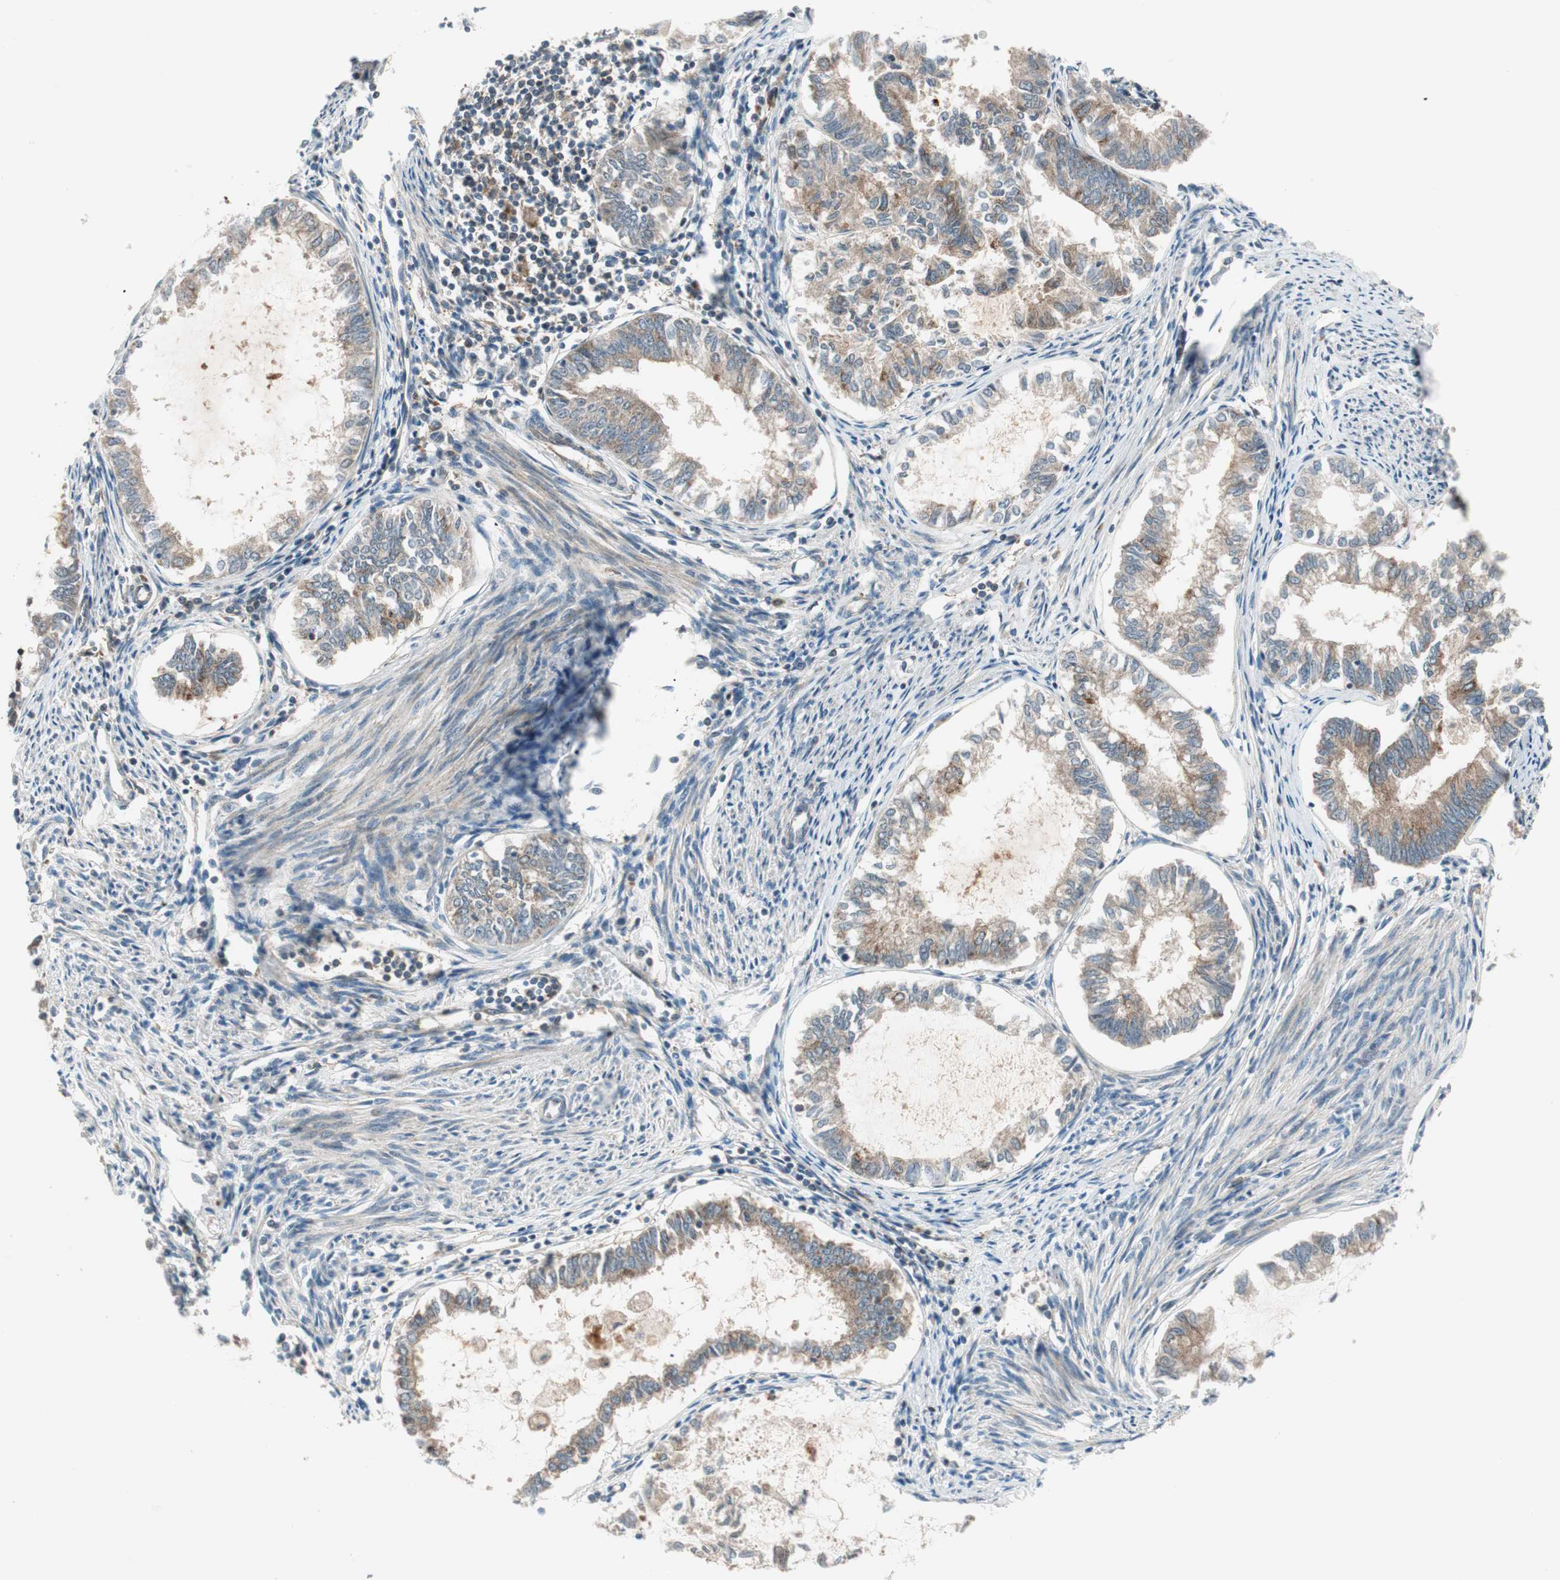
{"staining": {"intensity": "moderate", "quantity": ">75%", "location": "cytoplasmic/membranous"}, "tissue": "endometrial cancer", "cell_type": "Tumor cells", "image_type": "cancer", "snomed": [{"axis": "morphology", "description": "Adenocarcinoma, NOS"}, {"axis": "topography", "description": "Endometrium"}], "caption": "Tumor cells exhibit medium levels of moderate cytoplasmic/membranous staining in about >75% of cells in human endometrial cancer.", "gene": "ABI1", "patient": {"sex": "female", "age": 86}}